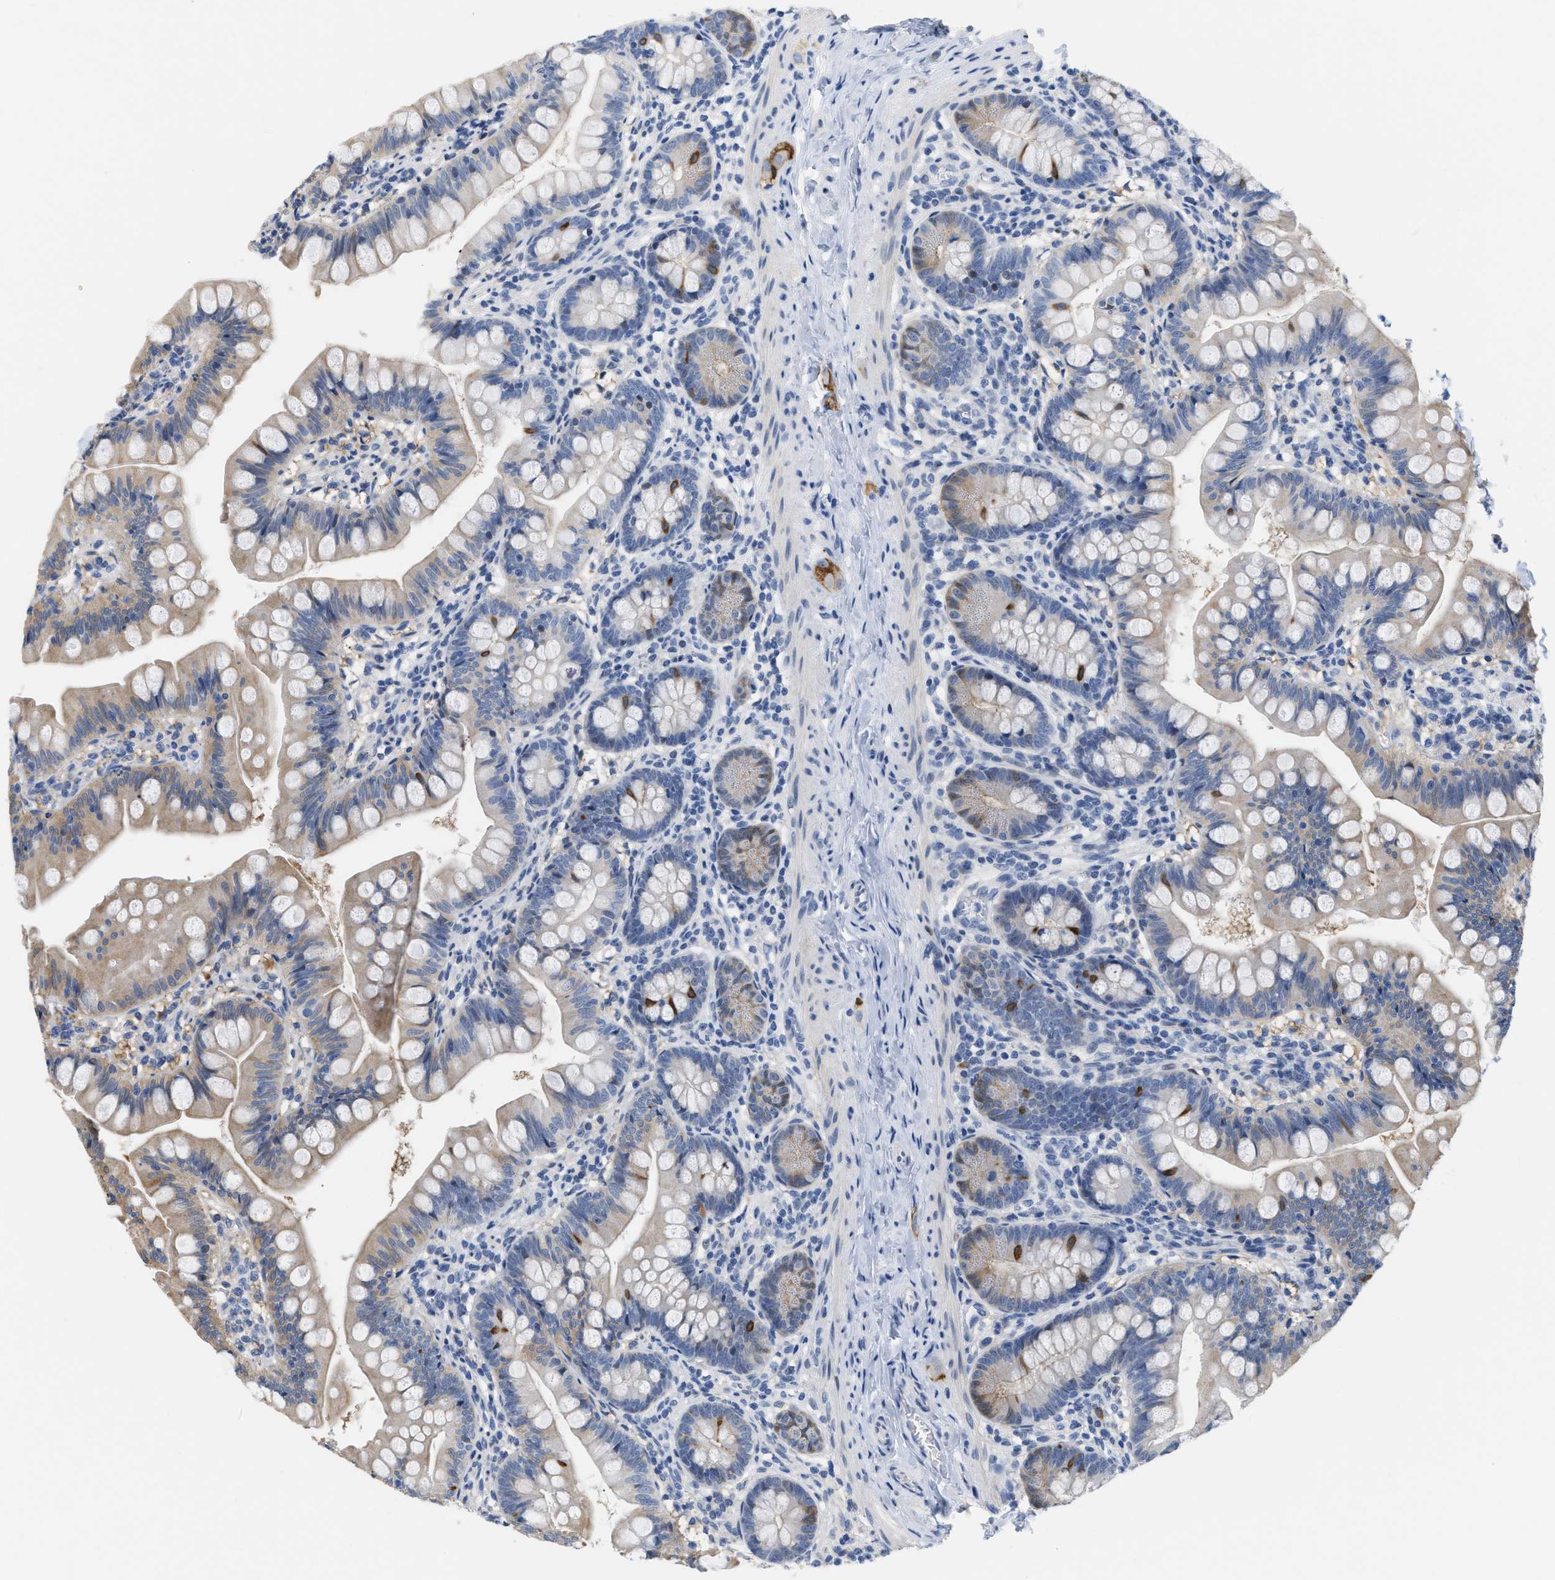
{"staining": {"intensity": "moderate", "quantity": "<25%", "location": "cytoplasmic/membranous"}, "tissue": "small intestine", "cell_type": "Glandular cells", "image_type": "normal", "snomed": [{"axis": "morphology", "description": "Normal tissue, NOS"}, {"axis": "topography", "description": "Small intestine"}], "caption": "Immunohistochemical staining of normal human small intestine shows <25% levels of moderate cytoplasmic/membranous protein expression in approximately <25% of glandular cells.", "gene": "CRYM", "patient": {"sex": "male", "age": 7}}